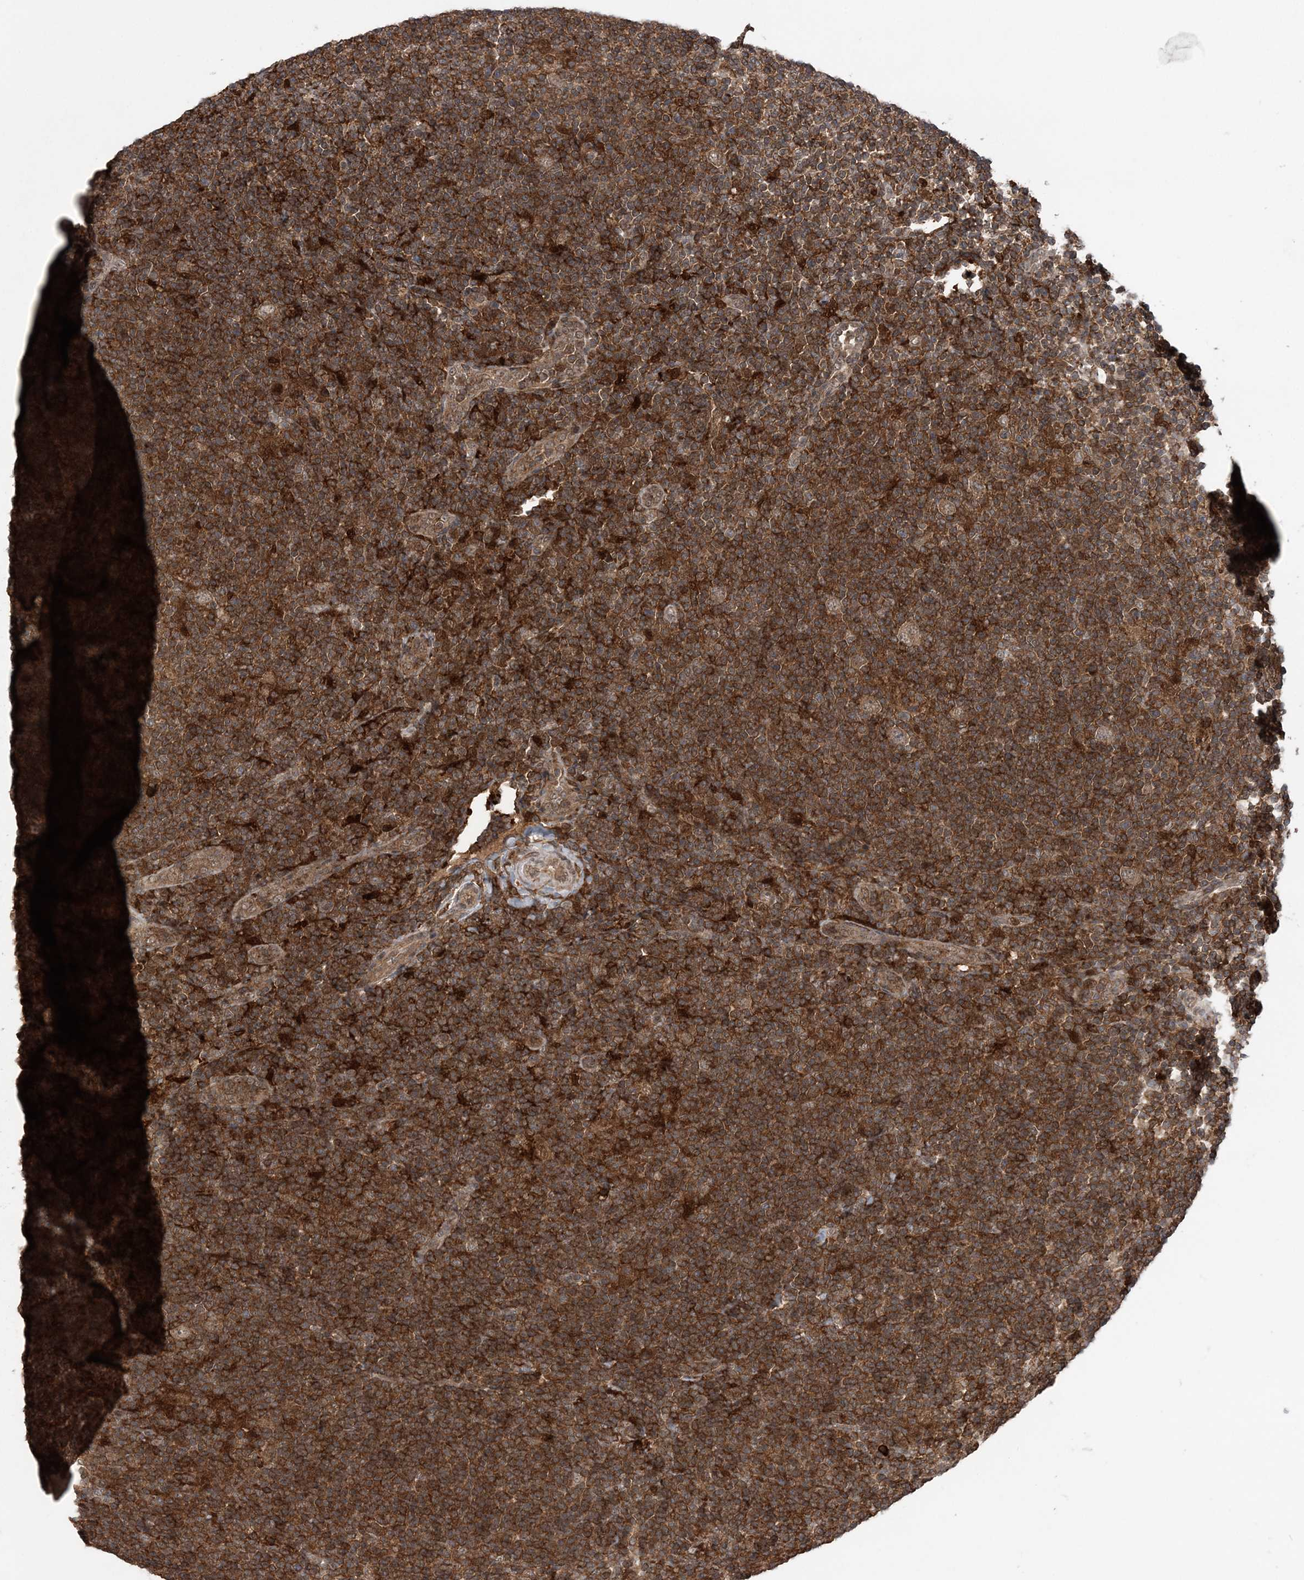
{"staining": {"intensity": "weak", "quantity": ">75%", "location": "cytoplasmic/membranous"}, "tissue": "lymphoma", "cell_type": "Tumor cells", "image_type": "cancer", "snomed": [{"axis": "morphology", "description": "Hodgkin's disease, NOS"}, {"axis": "topography", "description": "Lymph node"}], "caption": "Immunohistochemical staining of lymphoma displays low levels of weak cytoplasmic/membranous protein staining in about >75% of tumor cells. (DAB = brown stain, brightfield microscopy at high magnification).", "gene": "LACC1", "patient": {"sex": "female", "age": 57}}